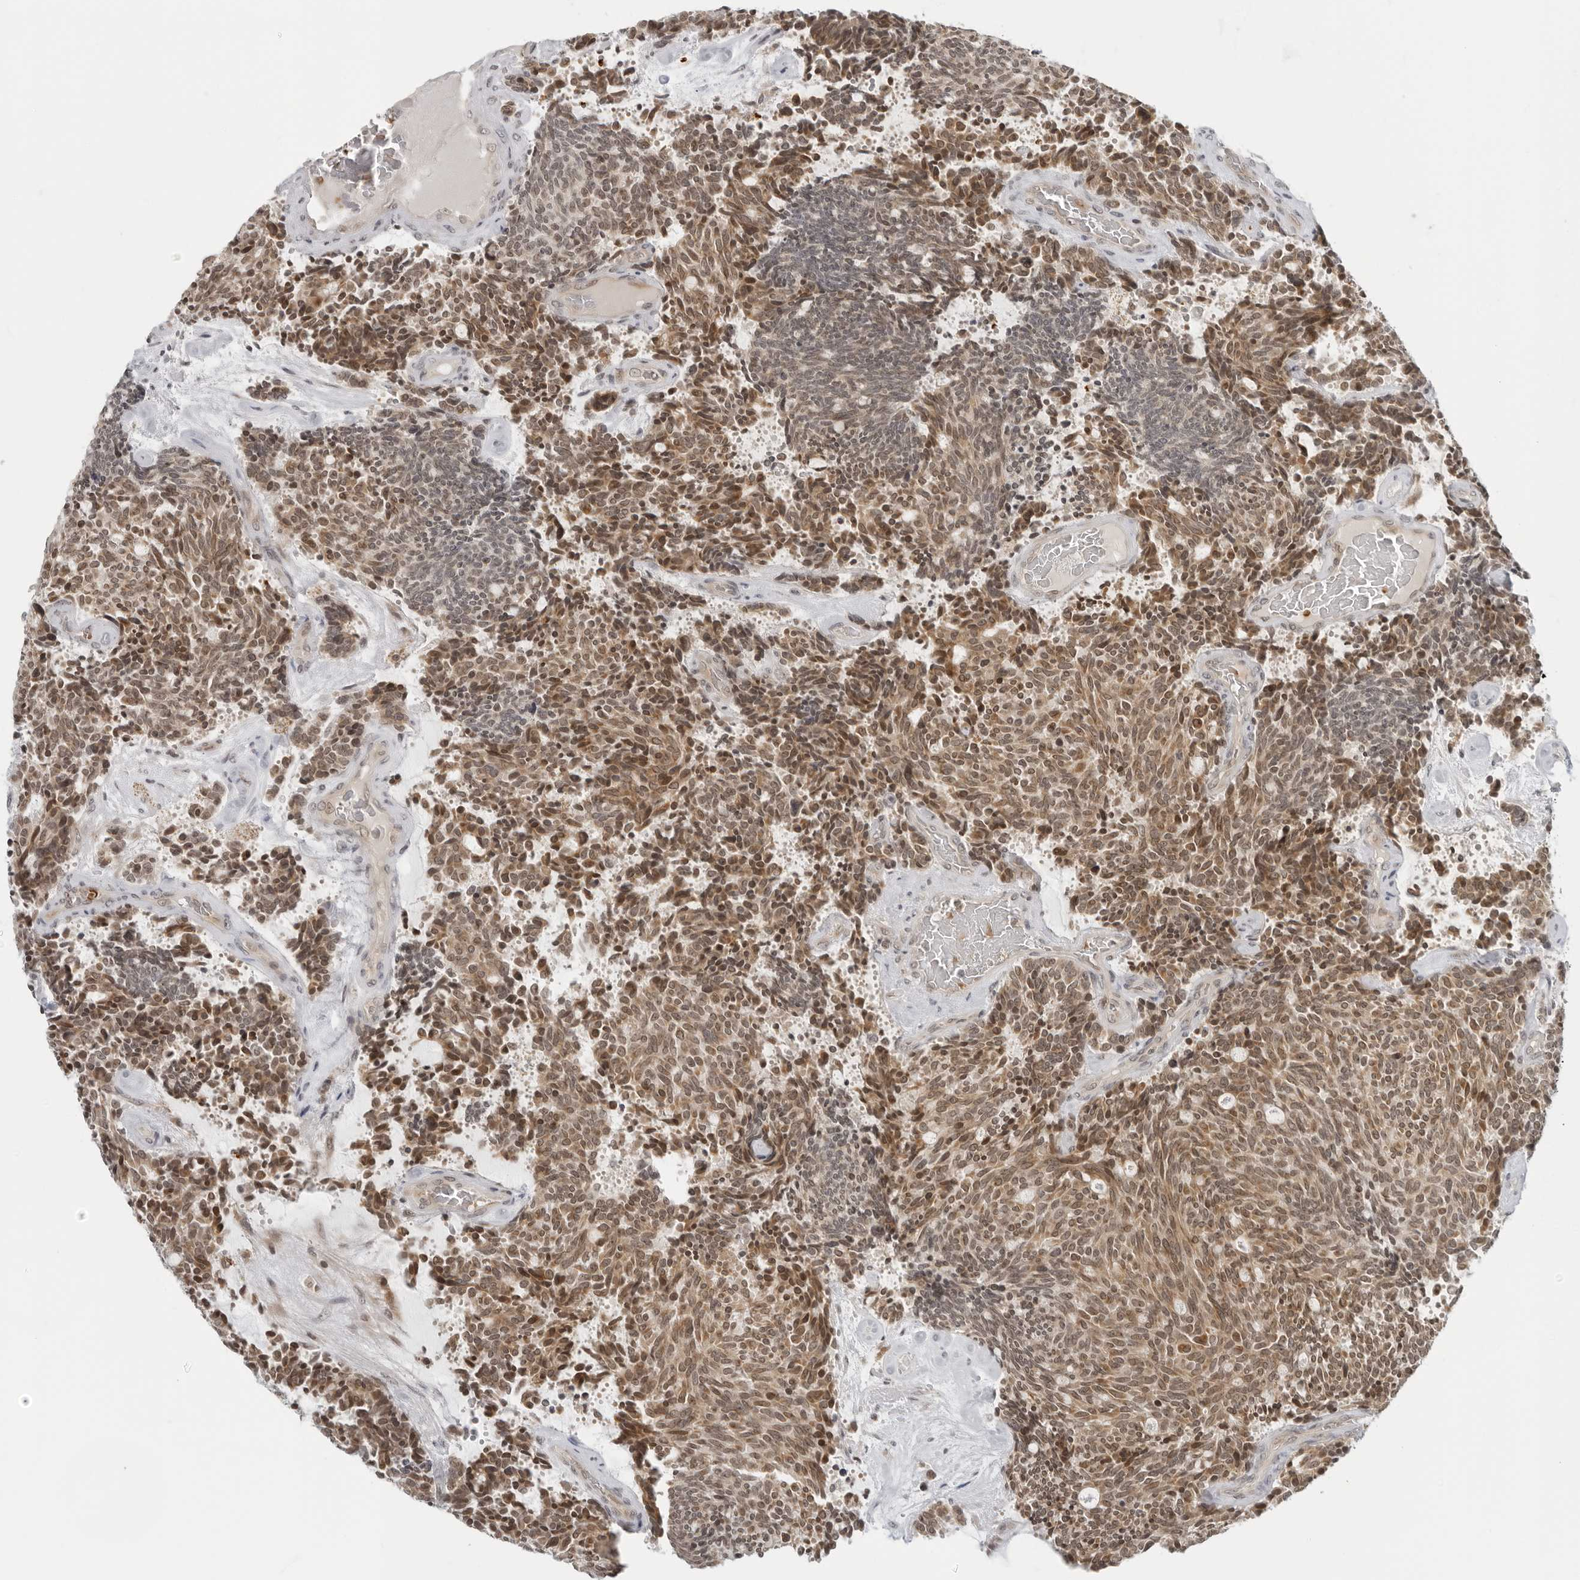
{"staining": {"intensity": "moderate", "quantity": ">75%", "location": "cytoplasmic/membranous,nuclear"}, "tissue": "carcinoid", "cell_type": "Tumor cells", "image_type": "cancer", "snomed": [{"axis": "morphology", "description": "Carcinoid, malignant, NOS"}, {"axis": "topography", "description": "Pancreas"}], "caption": "Immunohistochemistry micrograph of neoplastic tissue: human carcinoid stained using immunohistochemistry (IHC) demonstrates medium levels of moderate protein expression localized specifically in the cytoplasmic/membranous and nuclear of tumor cells, appearing as a cytoplasmic/membranous and nuclear brown color.", "gene": "SUGCT", "patient": {"sex": "female", "age": 54}}